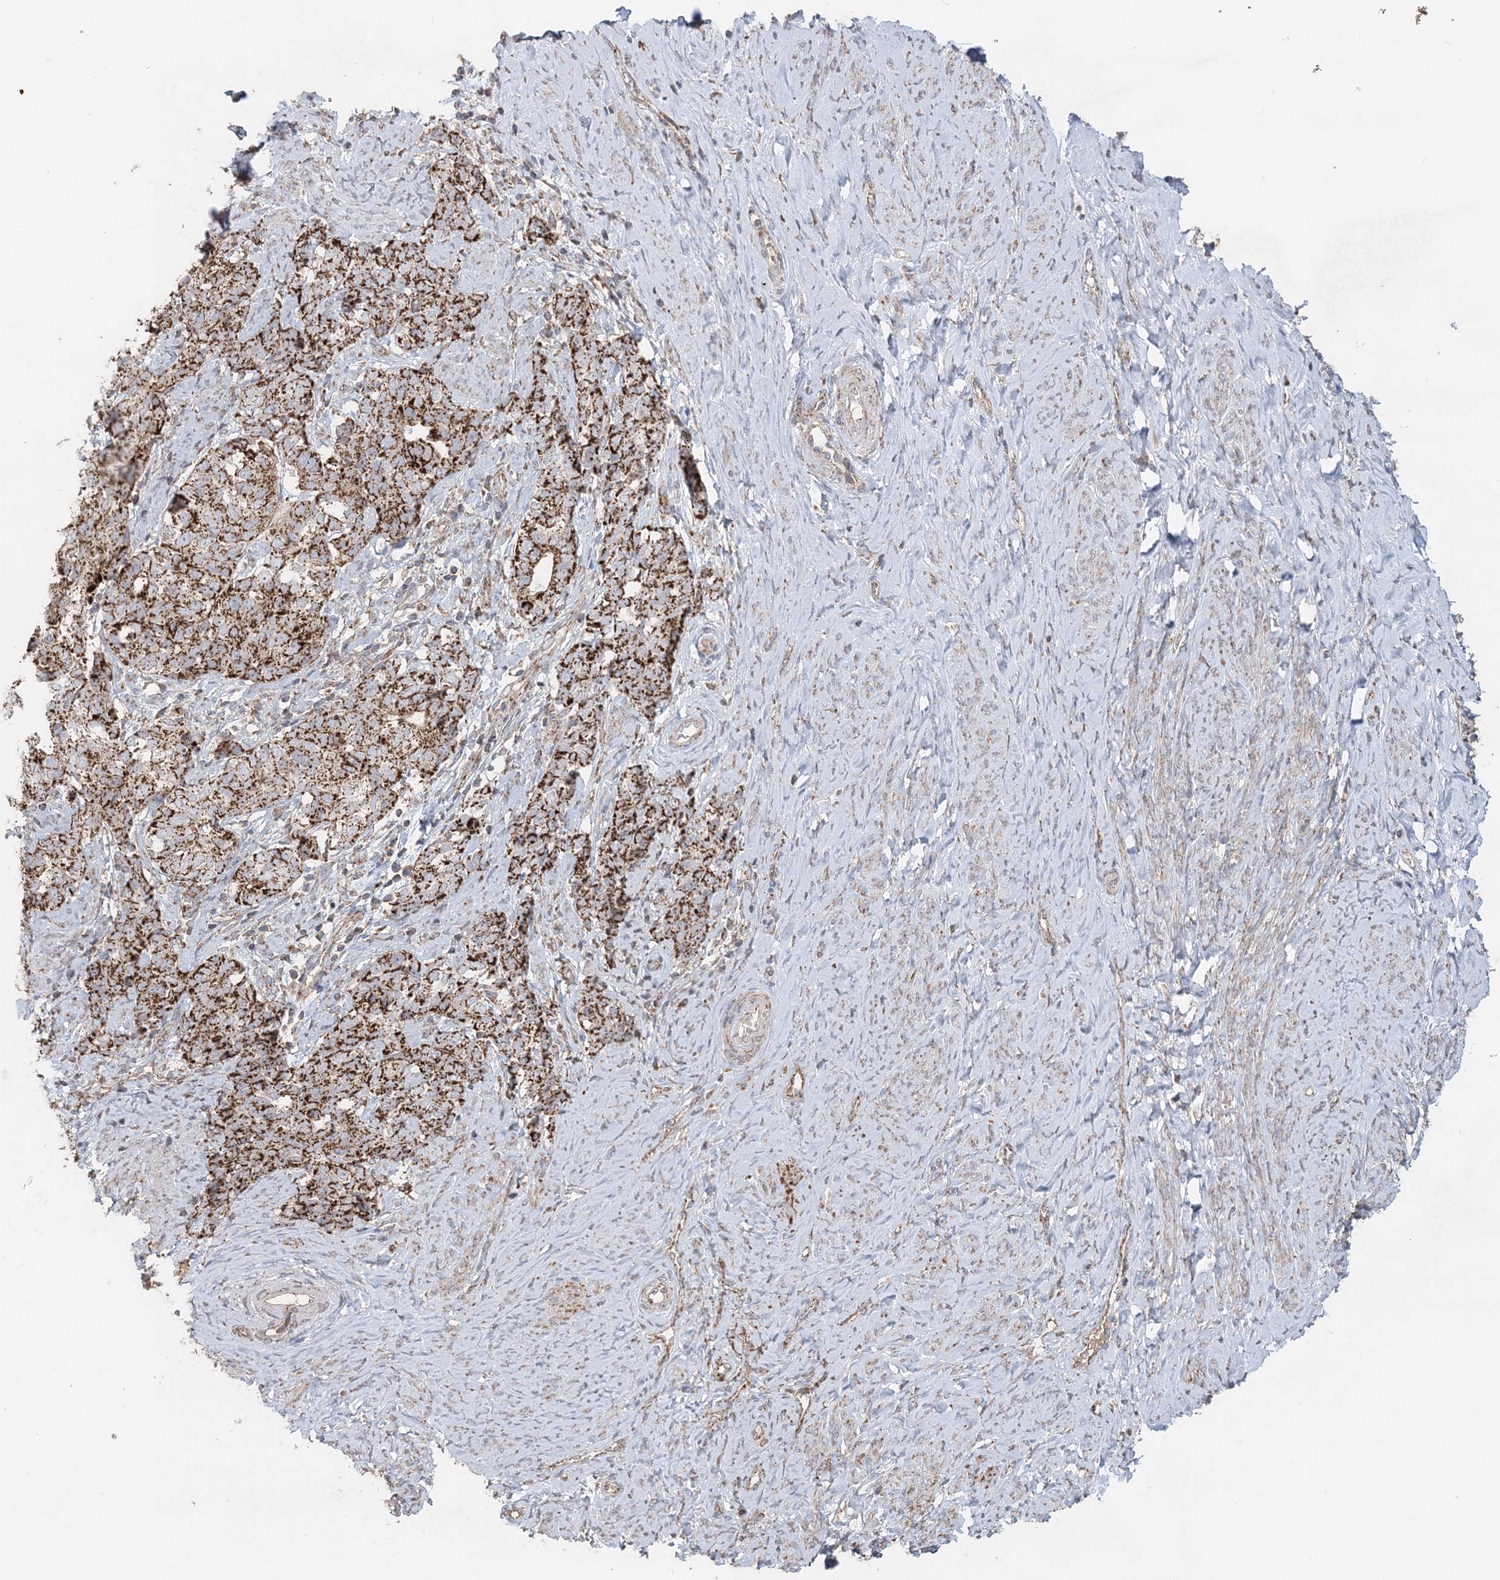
{"staining": {"intensity": "strong", "quantity": ">75%", "location": "cytoplasmic/membranous"}, "tissue": "cervical cancer", "cell_type": "Tumor cells", "image_type": "cancer", "snomed": [{"axis": "morphology", "description": "Squamous cell carcinoma, NOS"}, {"axis": "topography", "description": "Cervix"}], "caption": "A brown stain labels strong cytoplasmic/membranous expression of a protein in cervical cancer tumor cells.", "gene": "LRPPRC", "patient": {"sex": "female", "age": 63}}